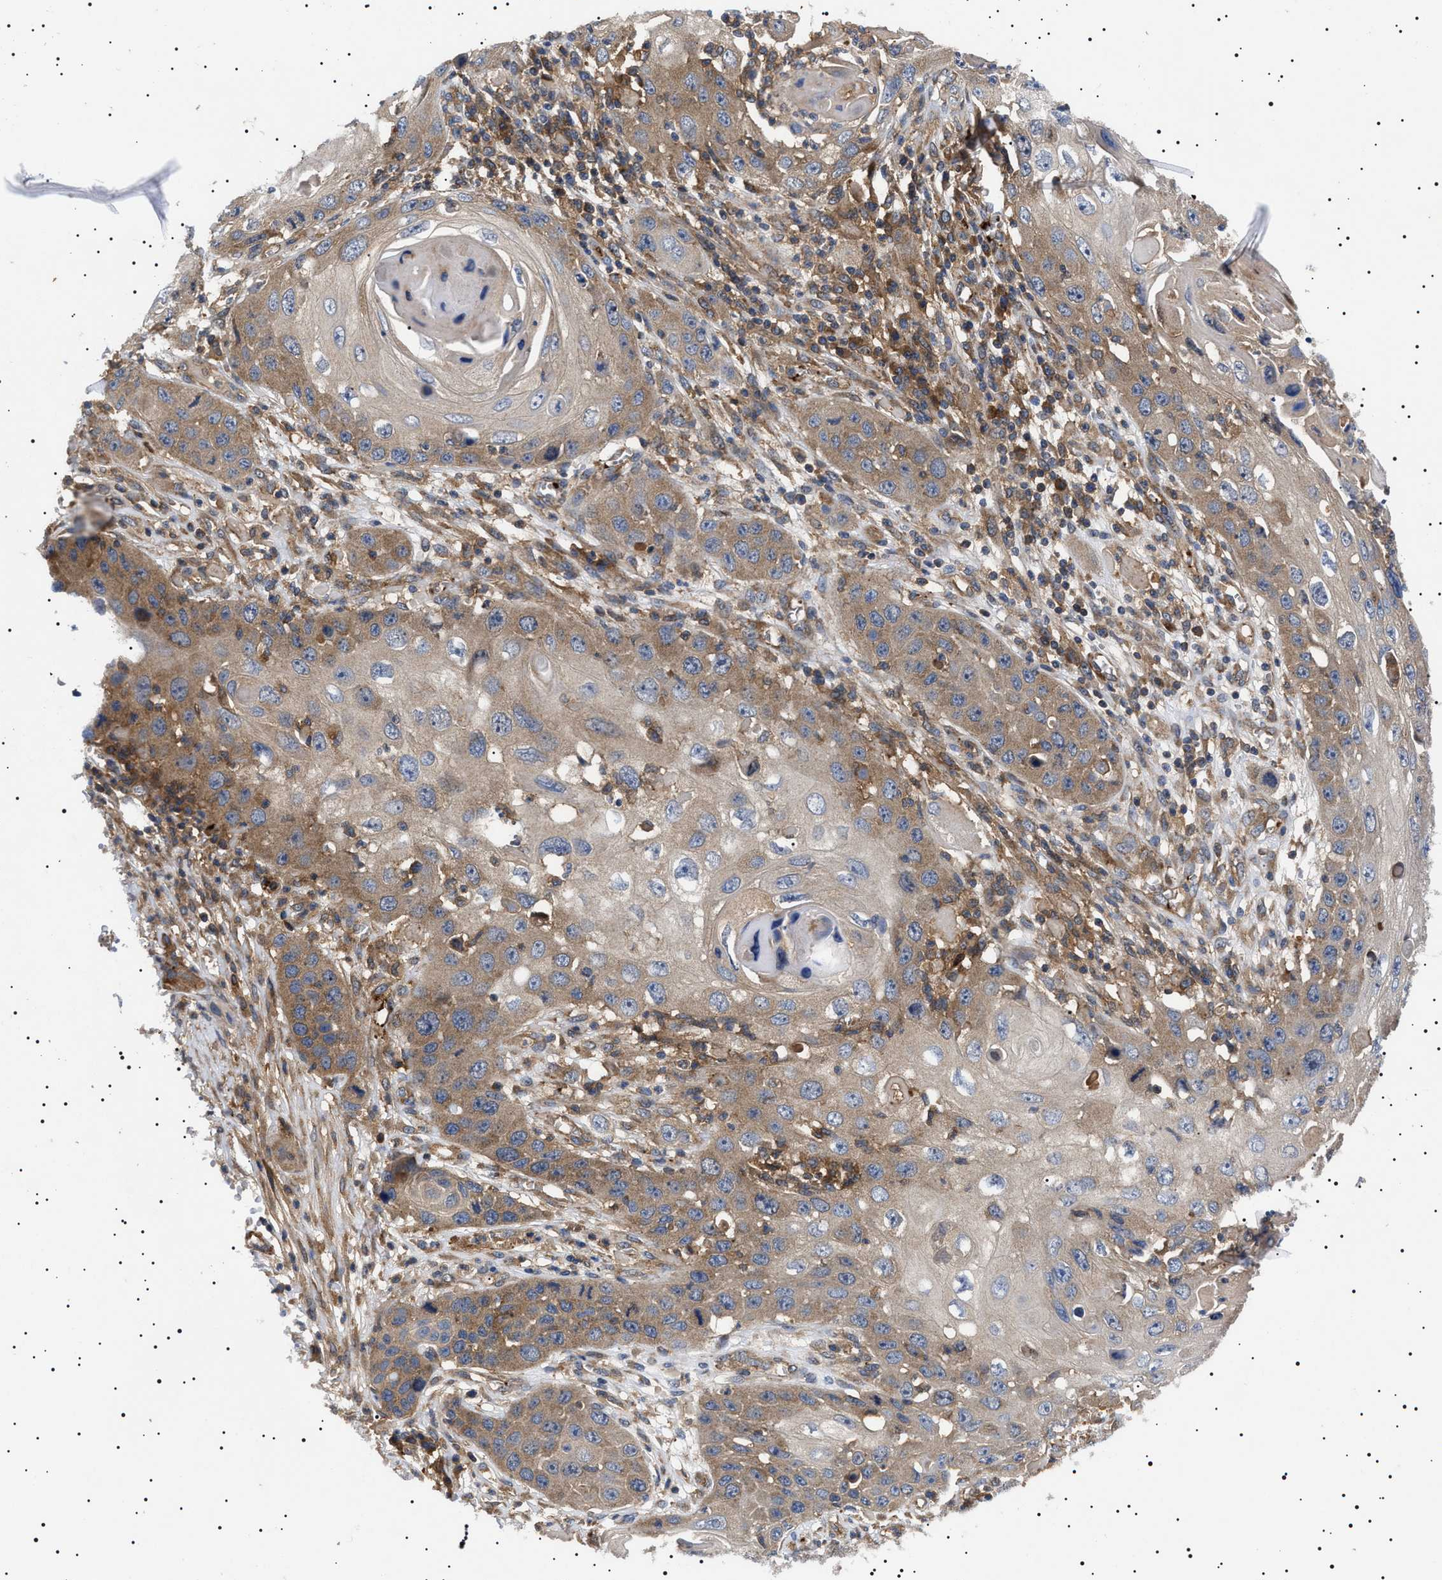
{"staining": {"intensity": "moderate", "quantity": ">75%", "location": "cytoplasmic/membranous"}, "tissue": "skin cancer", "cell_type": "Tumor cells", "image_type": "cancer", "snomed": [{"axis": "morphology", "description": "Squamous cell carcinoma, NOS"}, {"axis": "topography", "description": "Skin"}], "caption": "Immunohistochemistry histopathology image of neoplastic tissue: skin squamous cell carcinoma stained using IHC exhibits medium levels of moderate protein expression localized specifically in the cytoplasmic/membranous of tumor cells, appearing as a cytoplasmic/membranous brown color.", "gene": "TPP2", "patient": {"sex": "male", "age": 55}}